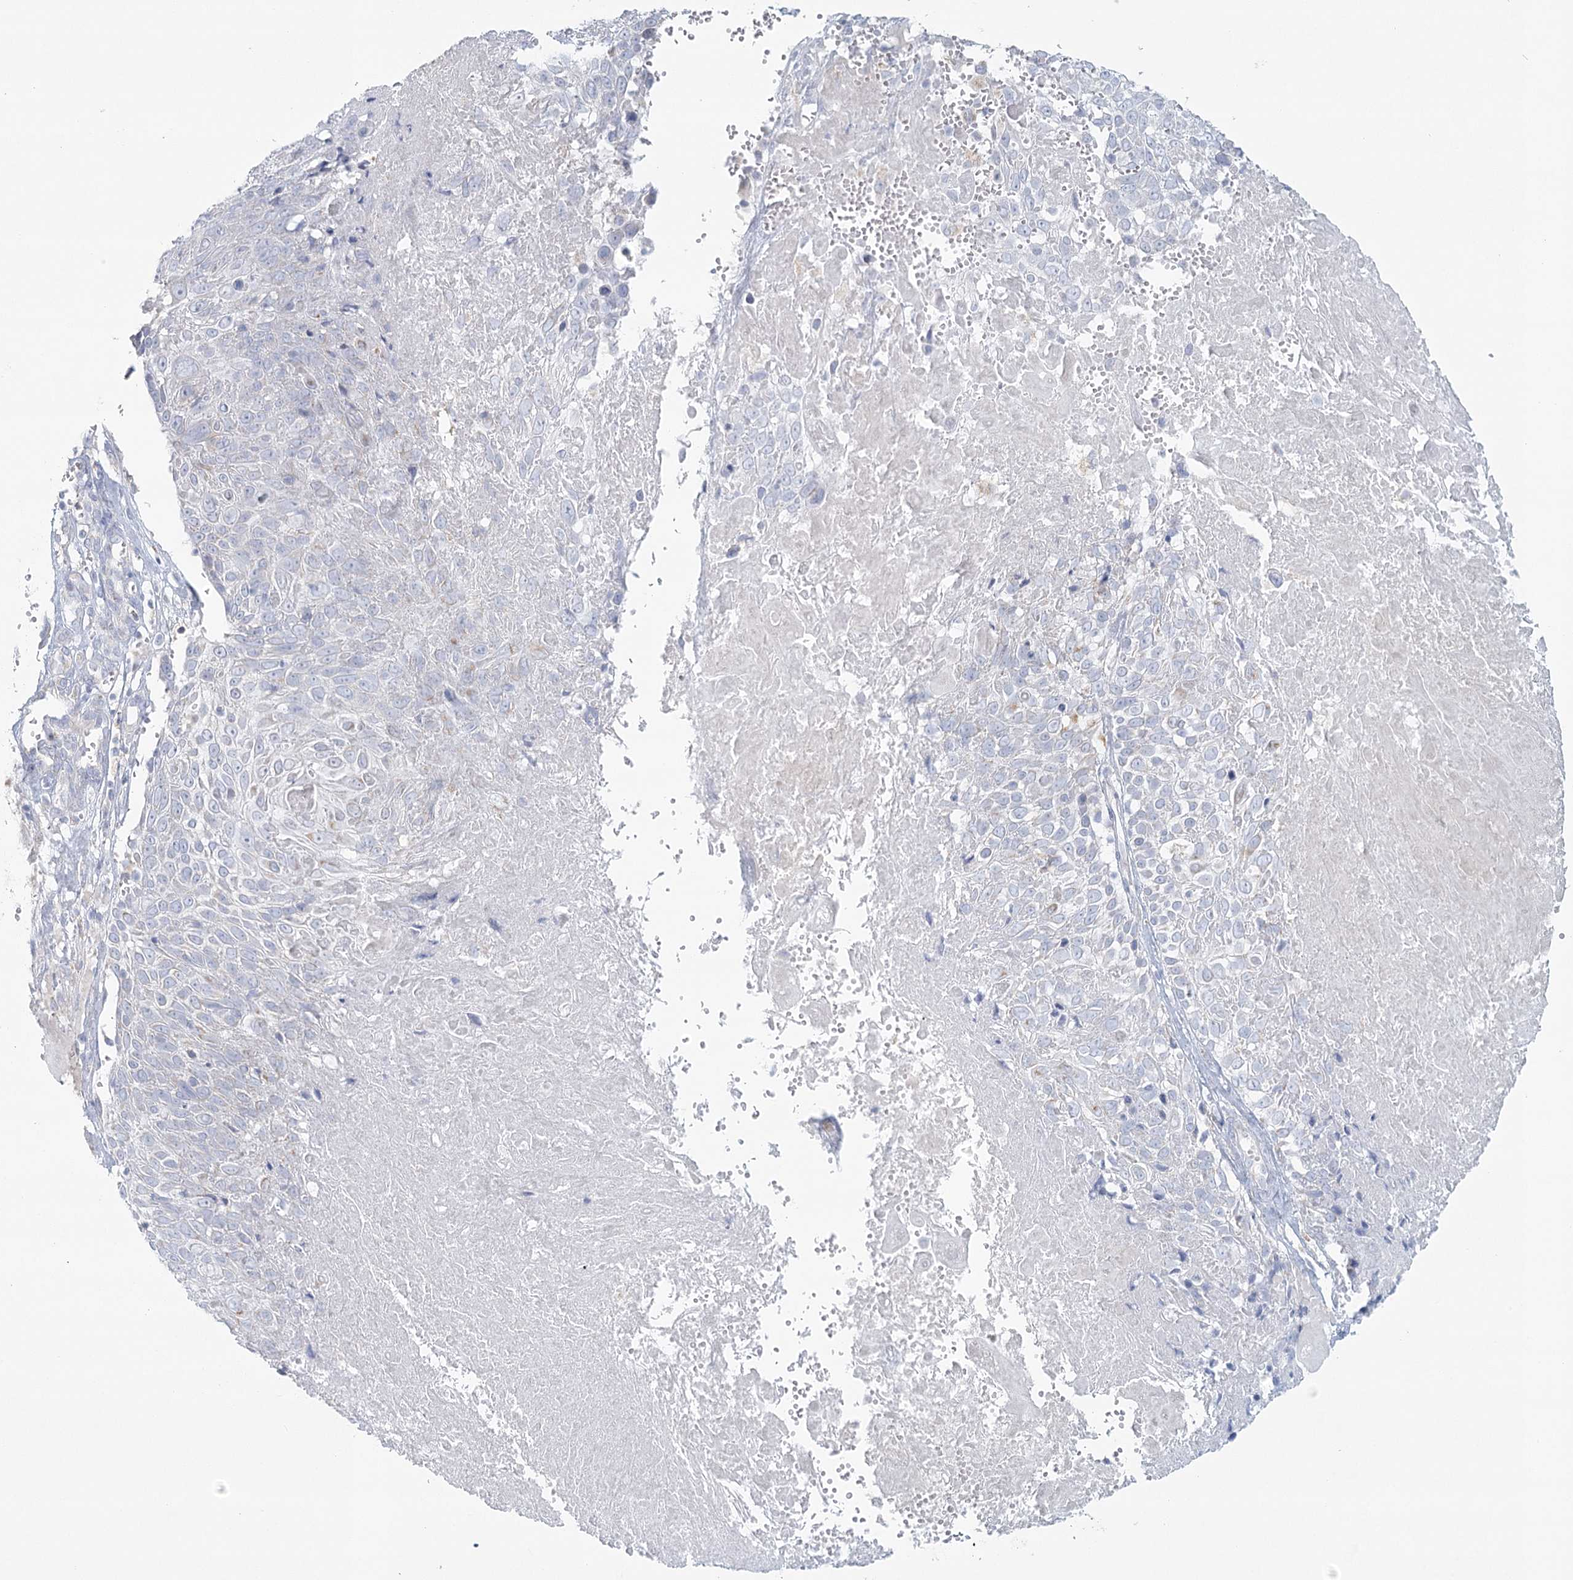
{"staining": {"intensity": "negative", "quantity": "none", "location": "none"}, "tissue": "cervical cancer", "cell_type": "Tumor cells", "image_type": "cancer", "snomed": [{"axis": "morphology", "description": "Squamous cell carcinoma, NOS"}, {"axis": "topography", "description": "Cervix"}], "caption": "A photomicrograph of human squamous cell carcinoma (cervical) is negative for staining in tumor cells.", "gene": "BPHL", "patient": {"sex": "female", "age": 74}}